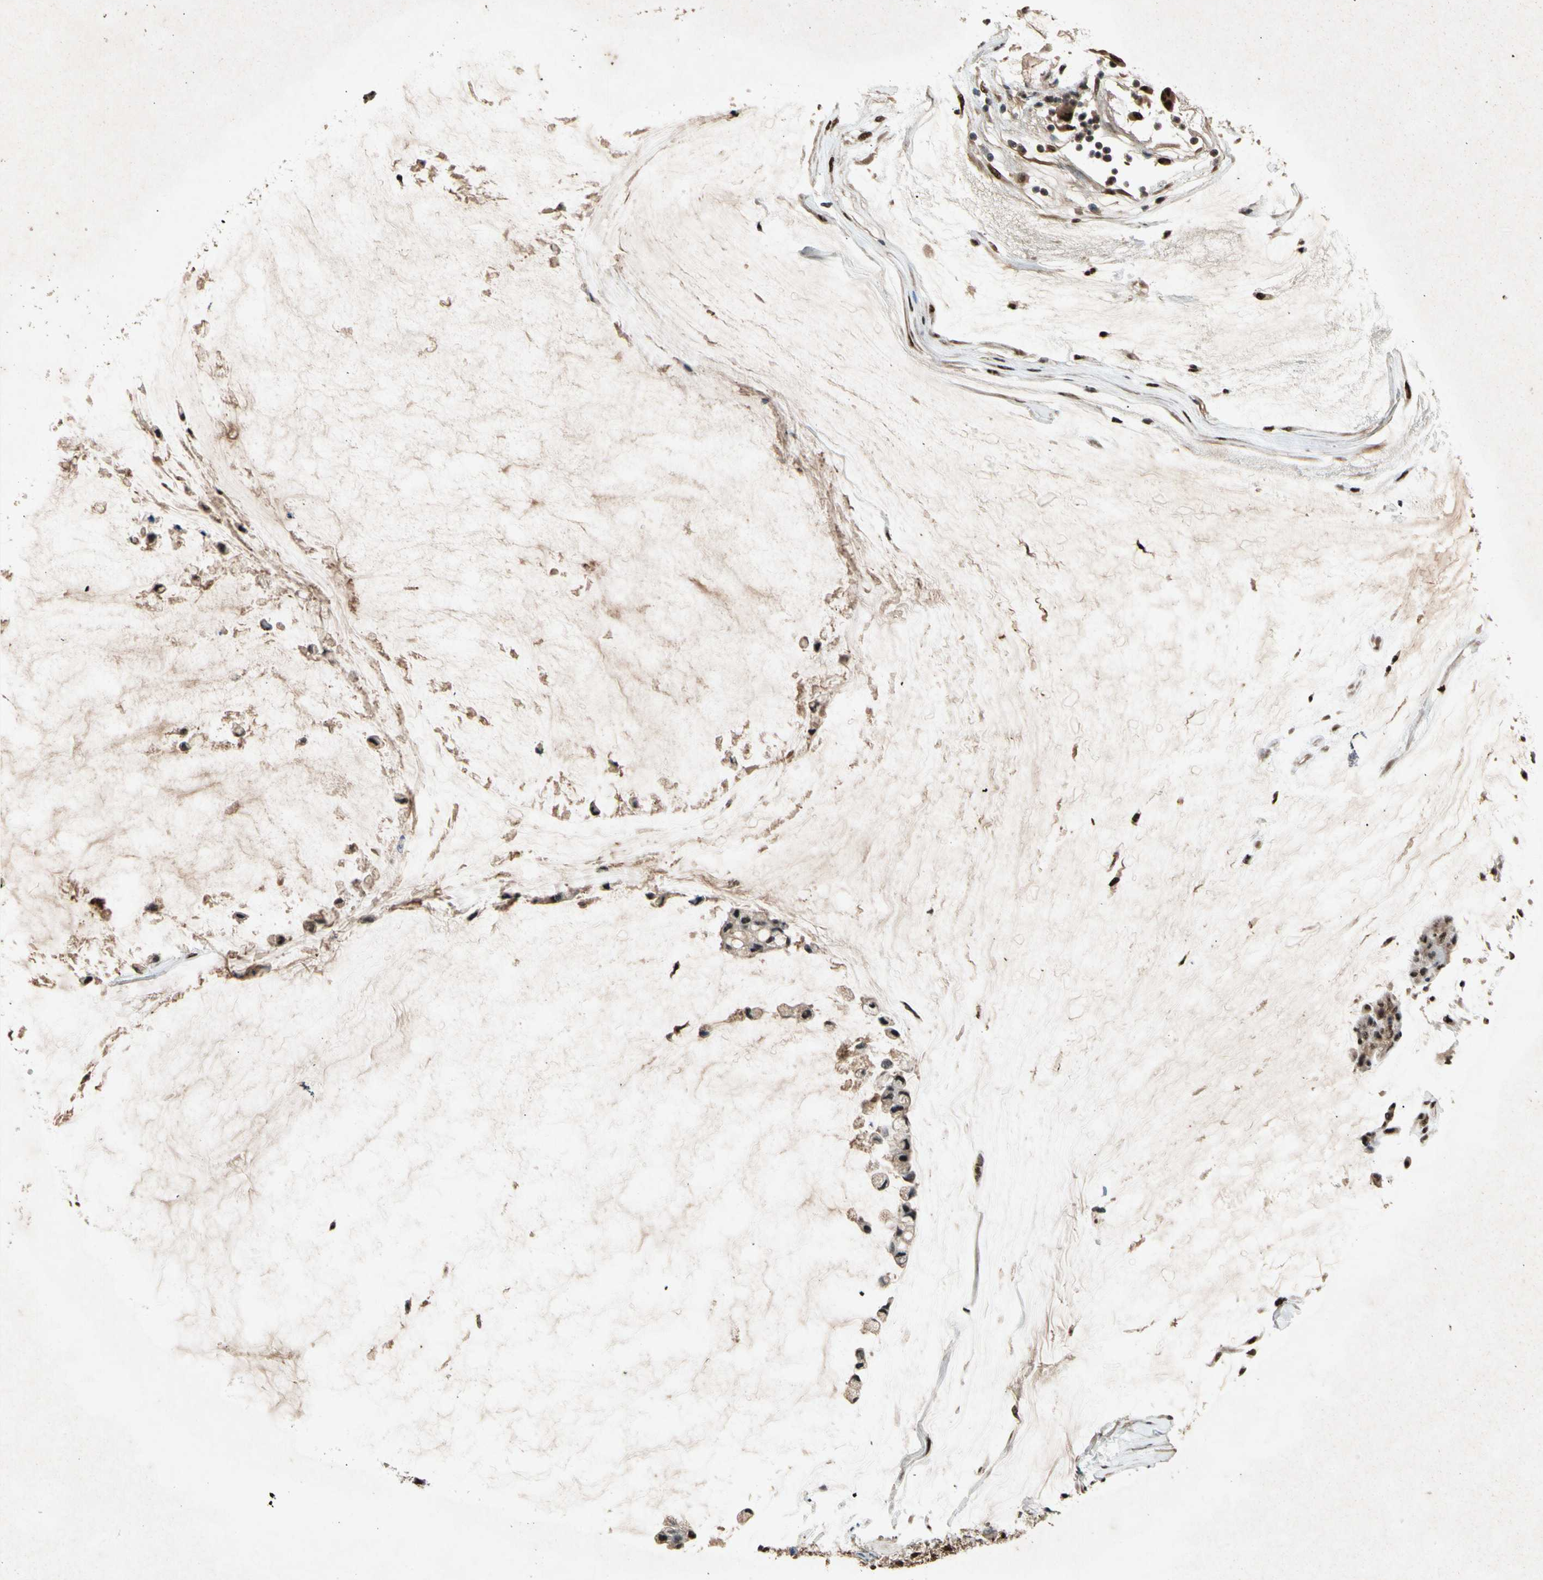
{"staining": {"intensity": "moderate", "quantity": ">75%", "location": "cytoplasmic/membranous,nuclear"}, "tissue": "ovarian cancer", "cell_type": "Tumor cells", "image_type": "cancer", "snomed": [{"axis": "morphology", "description": "Cystadenocarcinoma, mucinous, NOS"}, {"axis": "topography", "description": "Ovary"}], "caption": "Ovarian cancer stained for a protein (brown) exhibits moderate cytoplasmic/membranous and nuclear positive expression in about >75% of tumor cells.", "gene": "PML", "patient": {"sex": "female", "age": 39}}